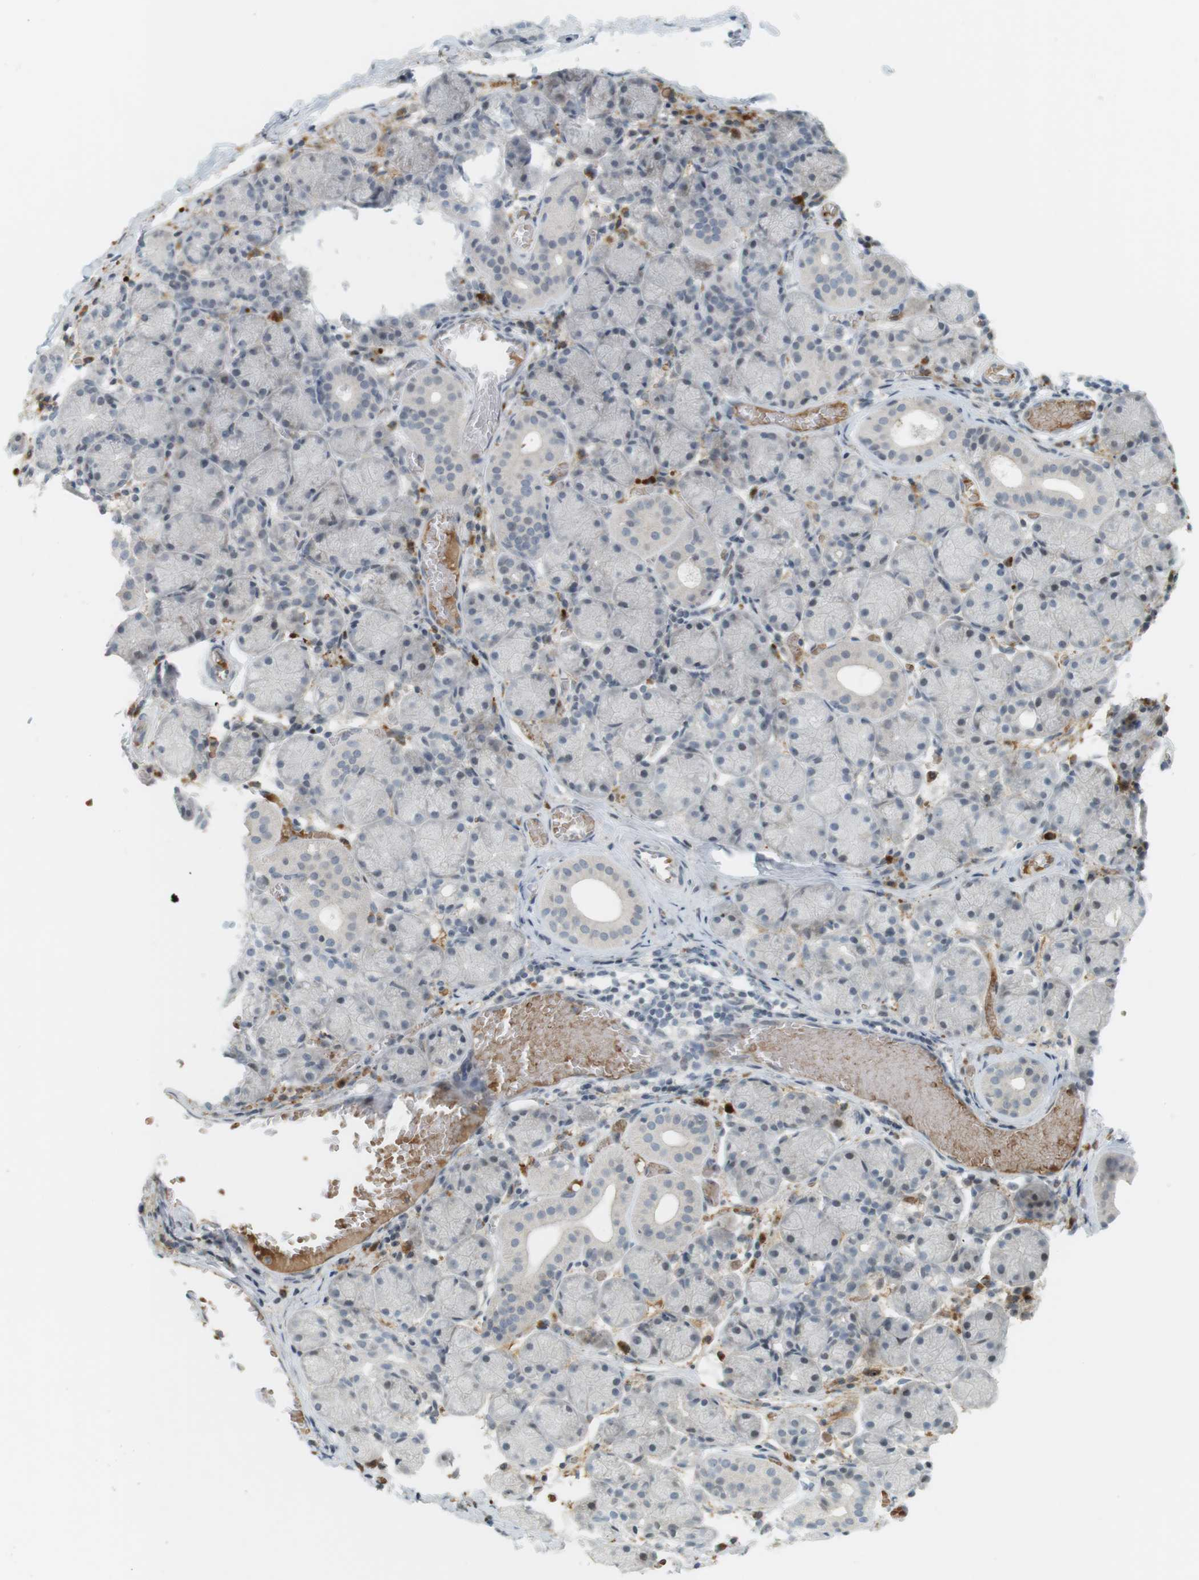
{"staining": {"intensity": "negative", "quantity": "none", "location": "none"}, "tissue": "salivary gland", "cell_type": "Glandular cells", "image_type": "normal", "snomed": [{"axis": "morphology", "description": "Normal tissue, NOS"}, {"axis": "topography", "description": "Salivary gland"}], "caption": "Salivary gland was stained to show a protein in brown. There is no significant expression in glandular cells. (DAB (3,3'-diaminobenzidine) IHC visualized using brightfield microscopy, high magnification).", "gene": "DMC1", "patient": {"sex": "female", "age": 24}}